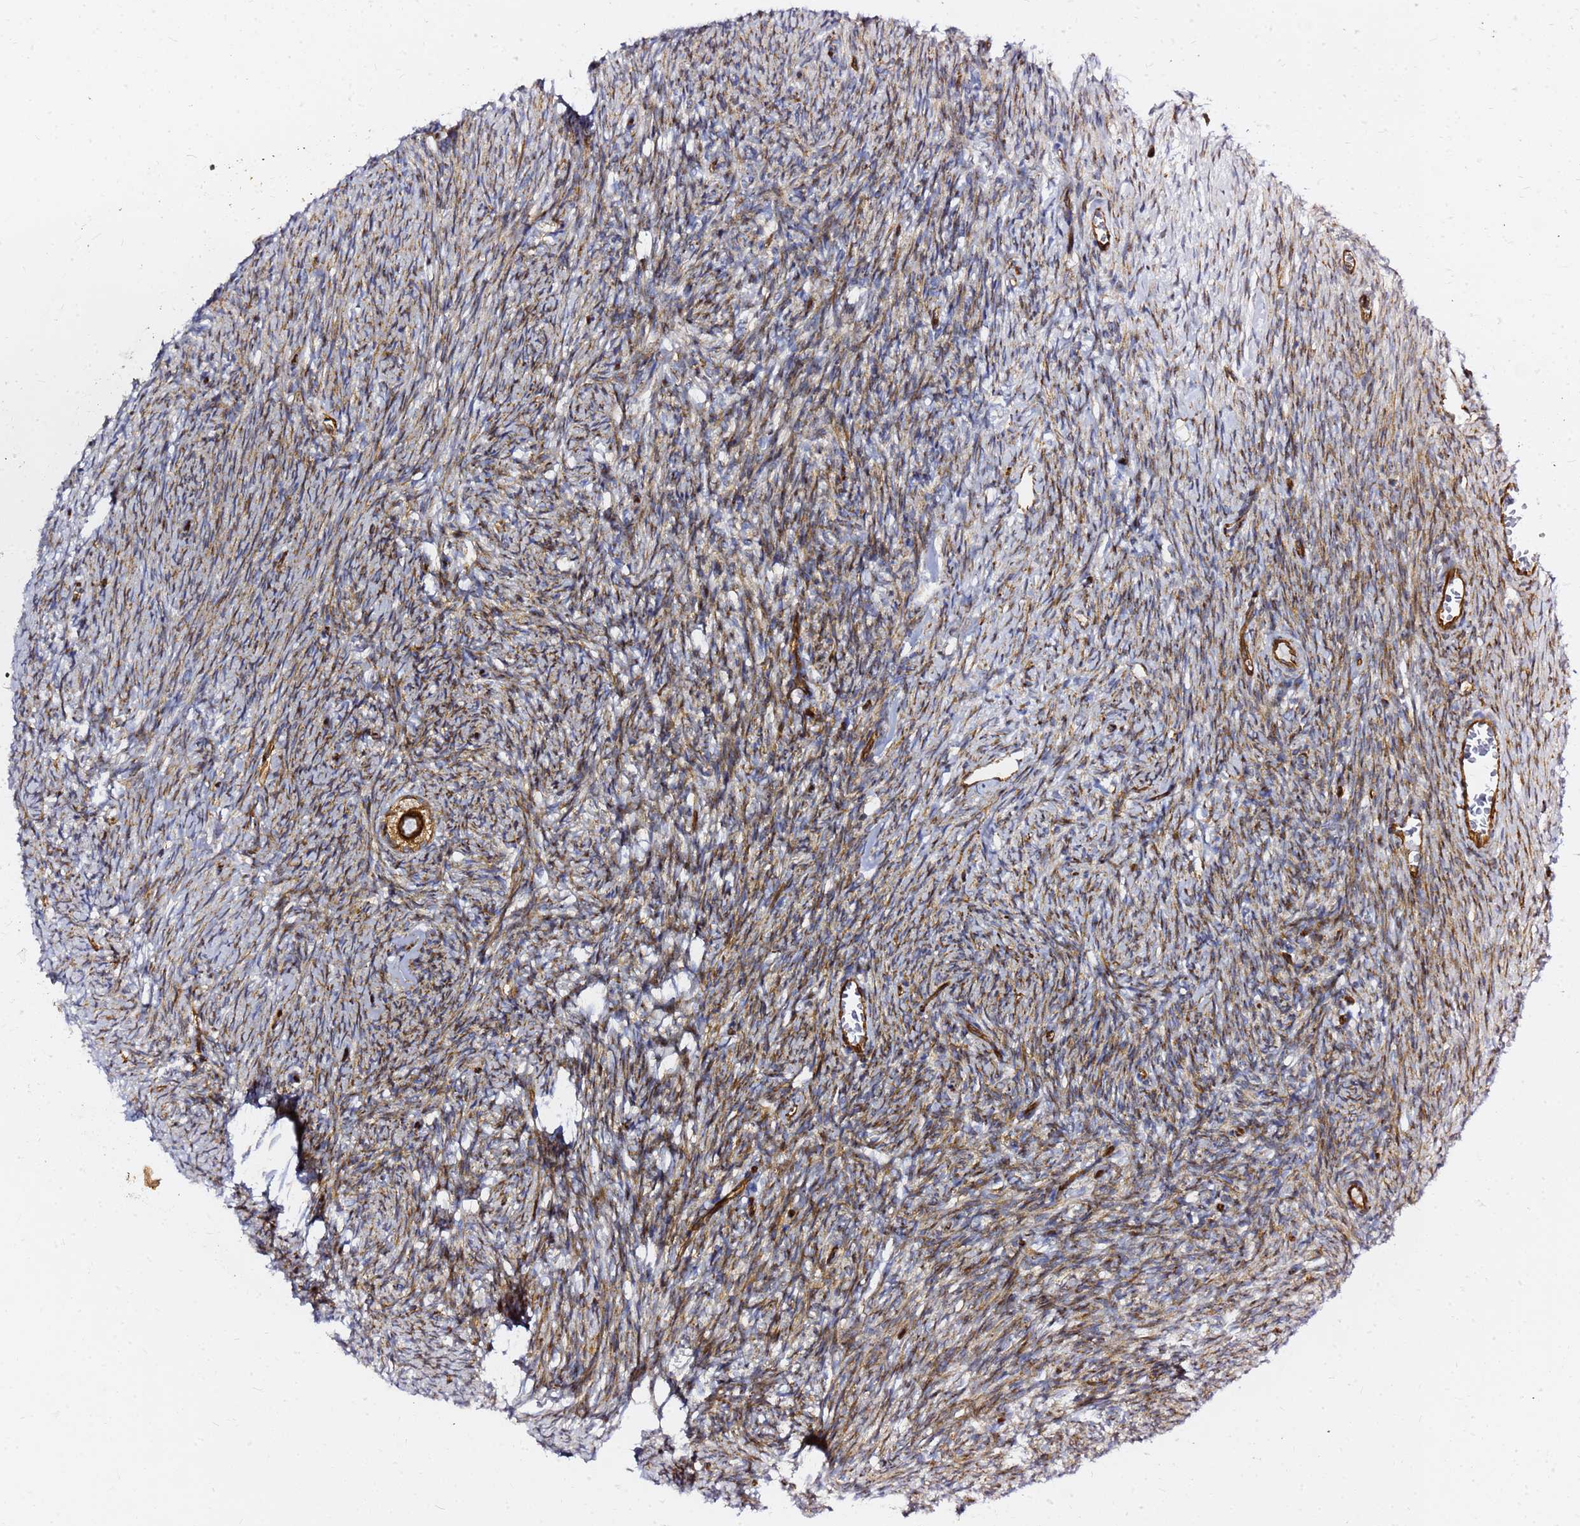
{"staining": {"intensity": "strong", "quantity": ">75%", "location": "cytoplasmic/membranous"}, "tissue": "ovary", "cell_type": "Follicle cells", "image_type": "normal", "snomed": [{"axis": "morphology", "description": "Normal tissue, NOS"}, {"axis": "topography", "description": "Ovary"}], "caption": "Immunohistochemical staining of unremarkable human ovary displays high levels of strong cytoplasmic/membranous staining in approximately >75% of follicle cells. Using DAB (3,3'-diaminobenzidine) (brown) and hematoxylin (blue) stains, captured at high magnification using brightfield microscopy.", "gene": "TUBA8", "patient": {"sex": "female", "age": 44}}